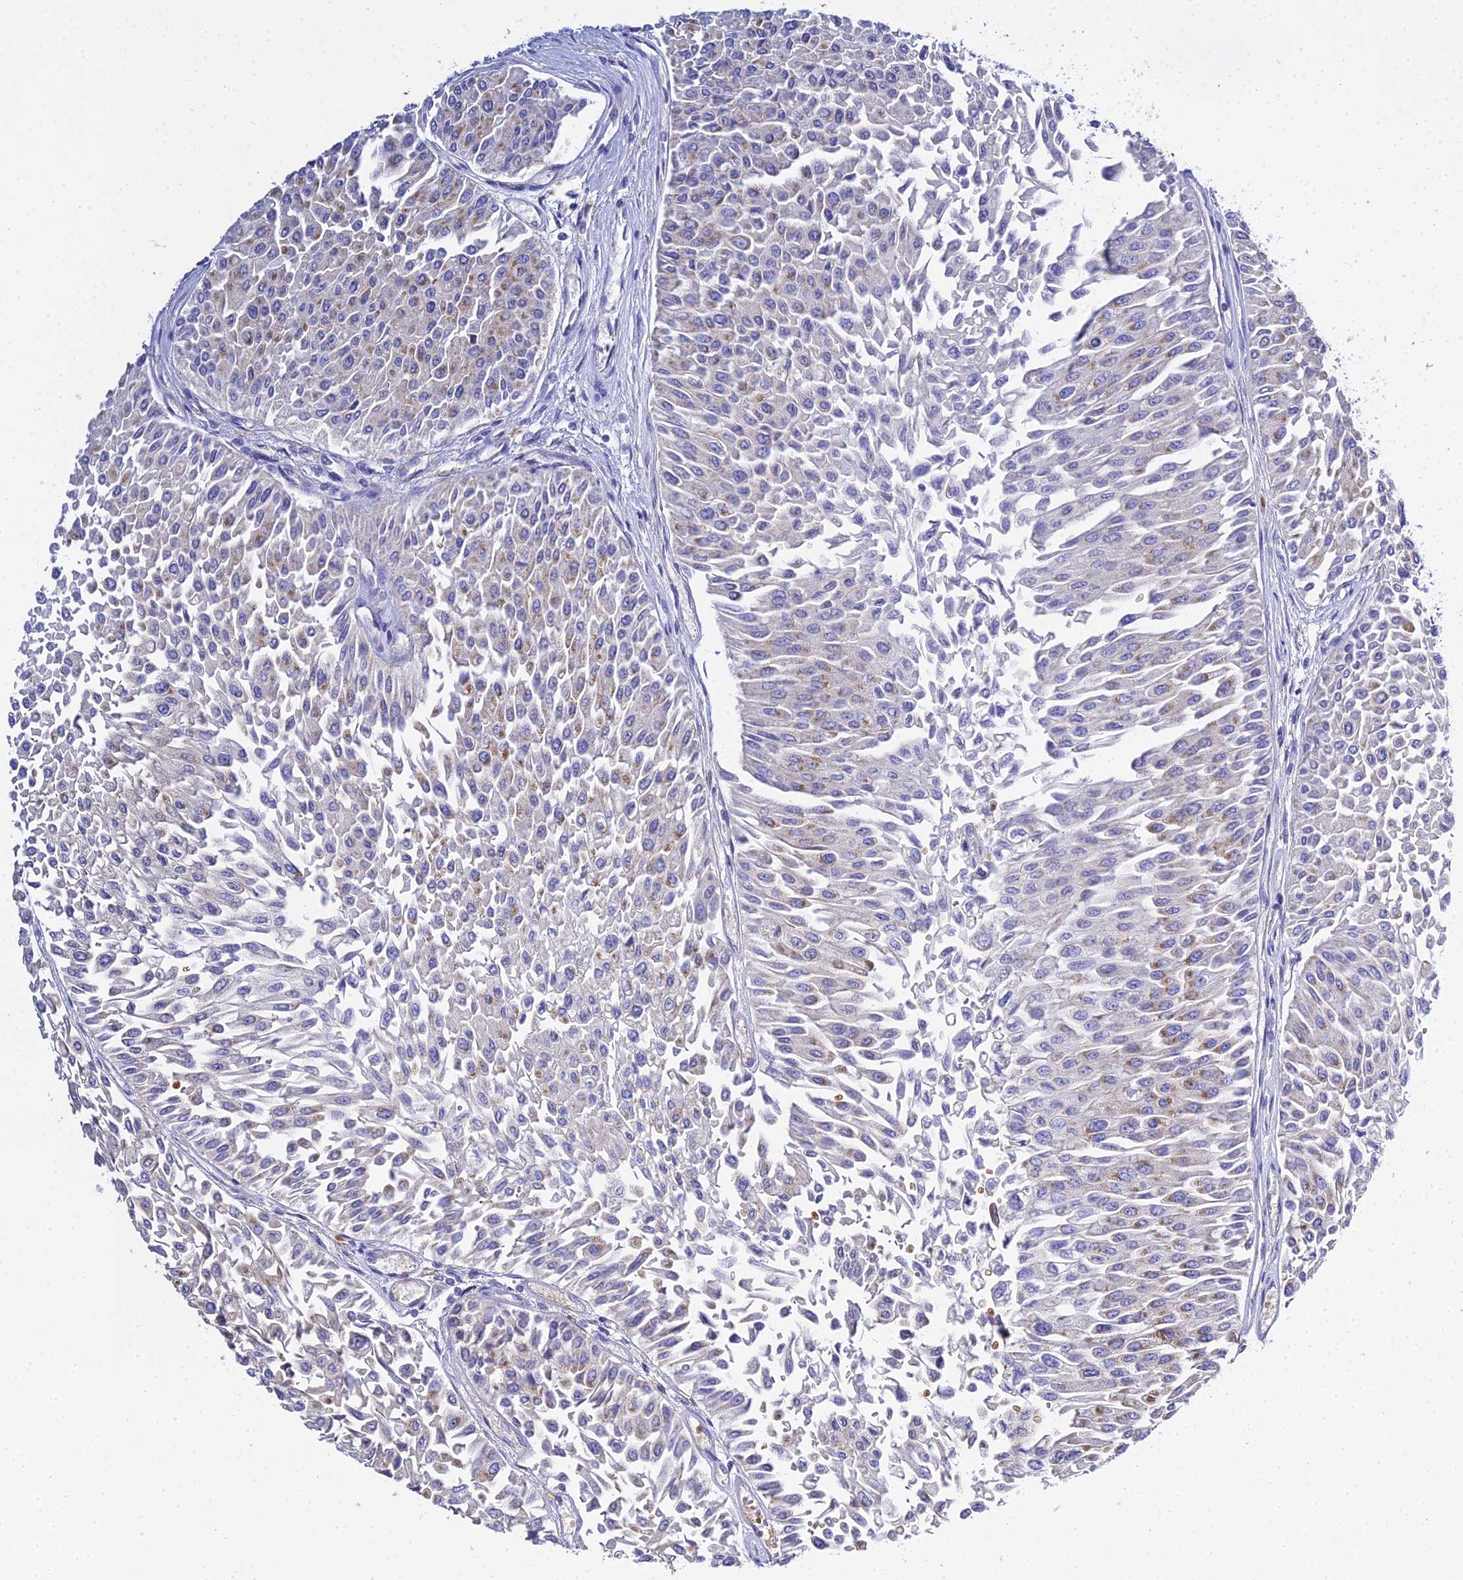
{"staining": {"intensity": "moderate", "quantity": "<25%", "location": "cytoplasmic/membranous"}, "tissue": "urothelial cancer", "cell_type": "Tumor cells", "image_type": "cancer", "snomed": [{"axis": "morphology", "description": "Urothelial carcinoma, Low grade"}, {"axis": "topography", "description": "Urinary bladder"}], "caption": "This image exhibits urothelial cancer stained with immunohistochemistry to label a protein in brown. The cytoplasmic/membranous of tumor cells show moderate positivity for the protein. Nuclei are counter-stained blue.", "gene": "TYW5", "patient": {"sex": "male", "age": 67}}